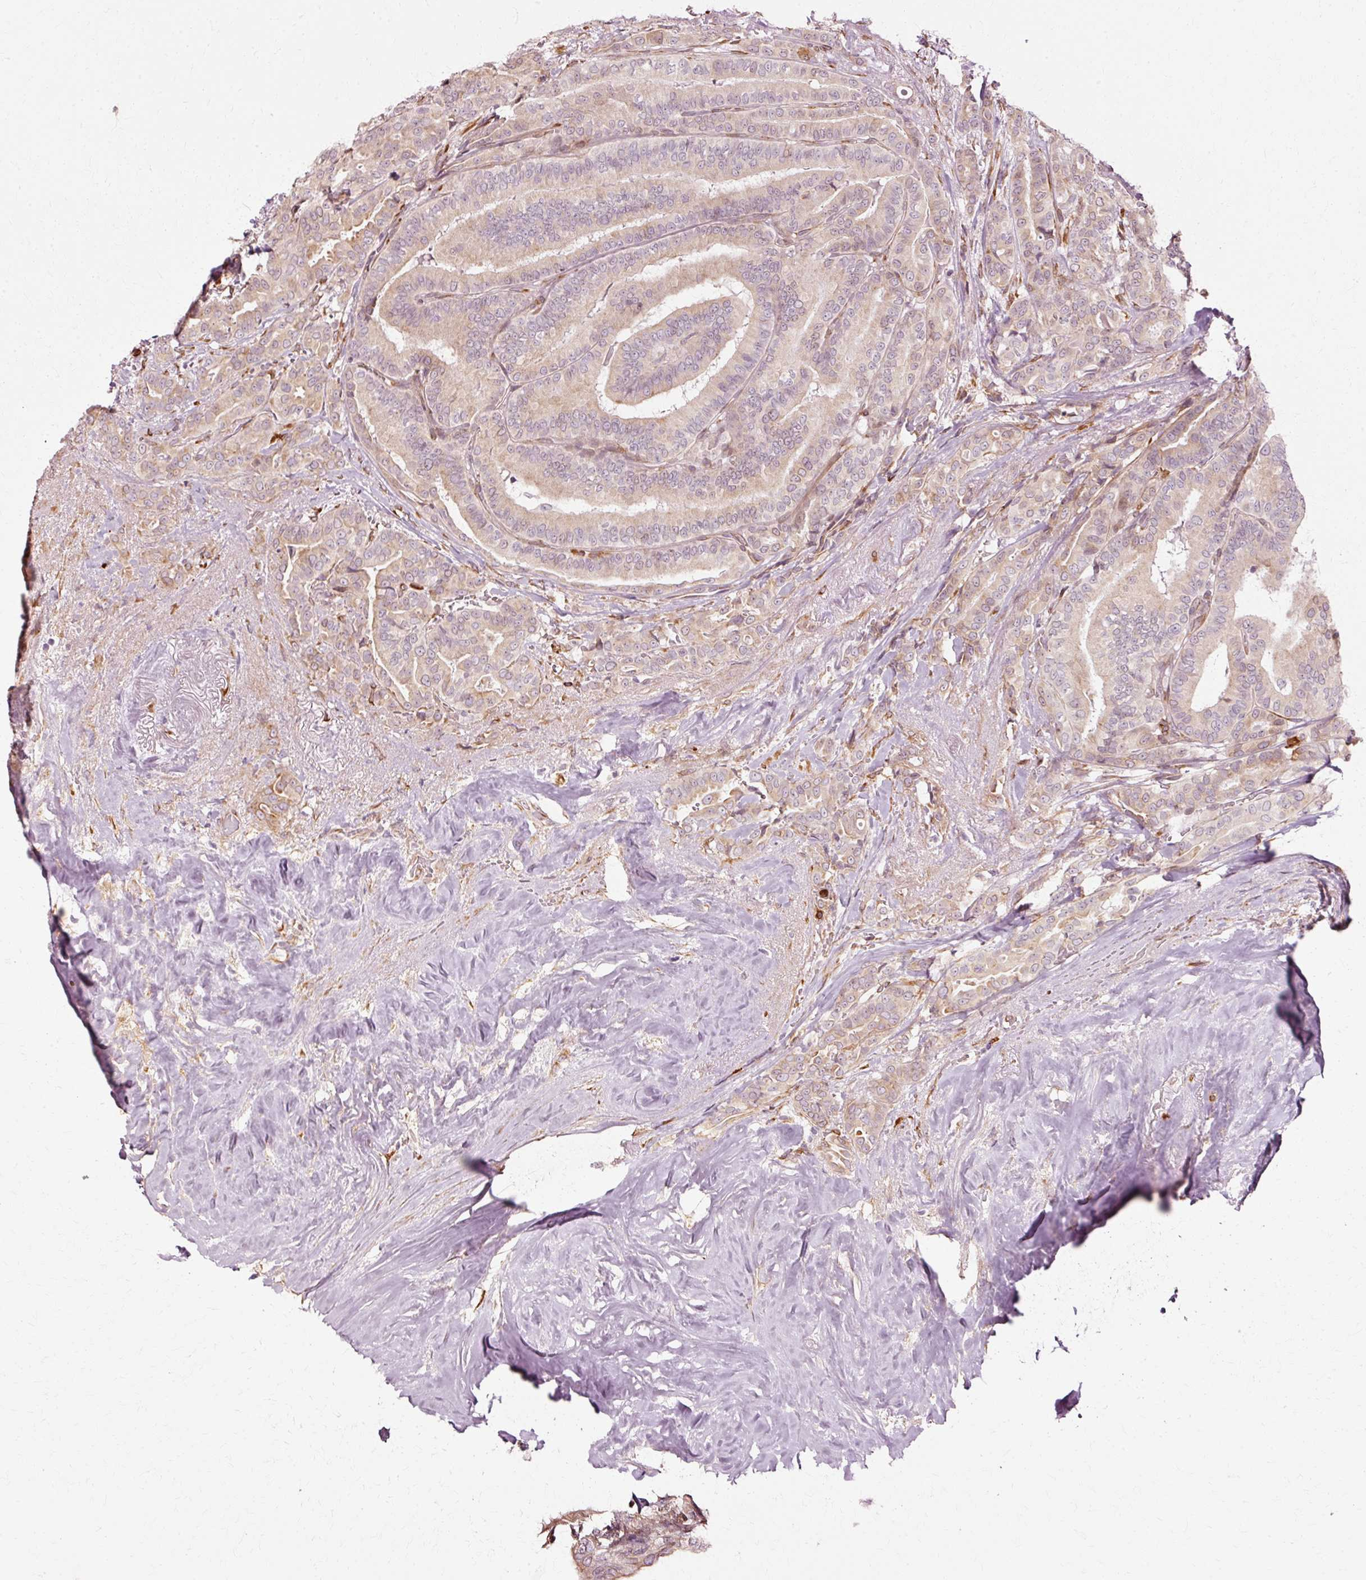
{"staining": {"intensity": "weak", "quantity": ">75%", "location": "cytoplasmic/membranous"}, "tissue": "thyroid cancer", "cell_type": "Tumor cells", "image_type": "cancer", "snomed": [{"axis": "morphology", "description": "Papillary adenocarcinoma, NOS"}, {"axis": "topography", "description": "Thyroid gland"}], "caption": "An IHC histopathology image of tumor tissue is shown. Protein staining in brown labels weak cytoplasmic/membranous positivity in papillary adenocarcinoma (thyroid) within tumor cells.", "gene": "RGPD5", "patient": {"sex": "male", "age": 61}}